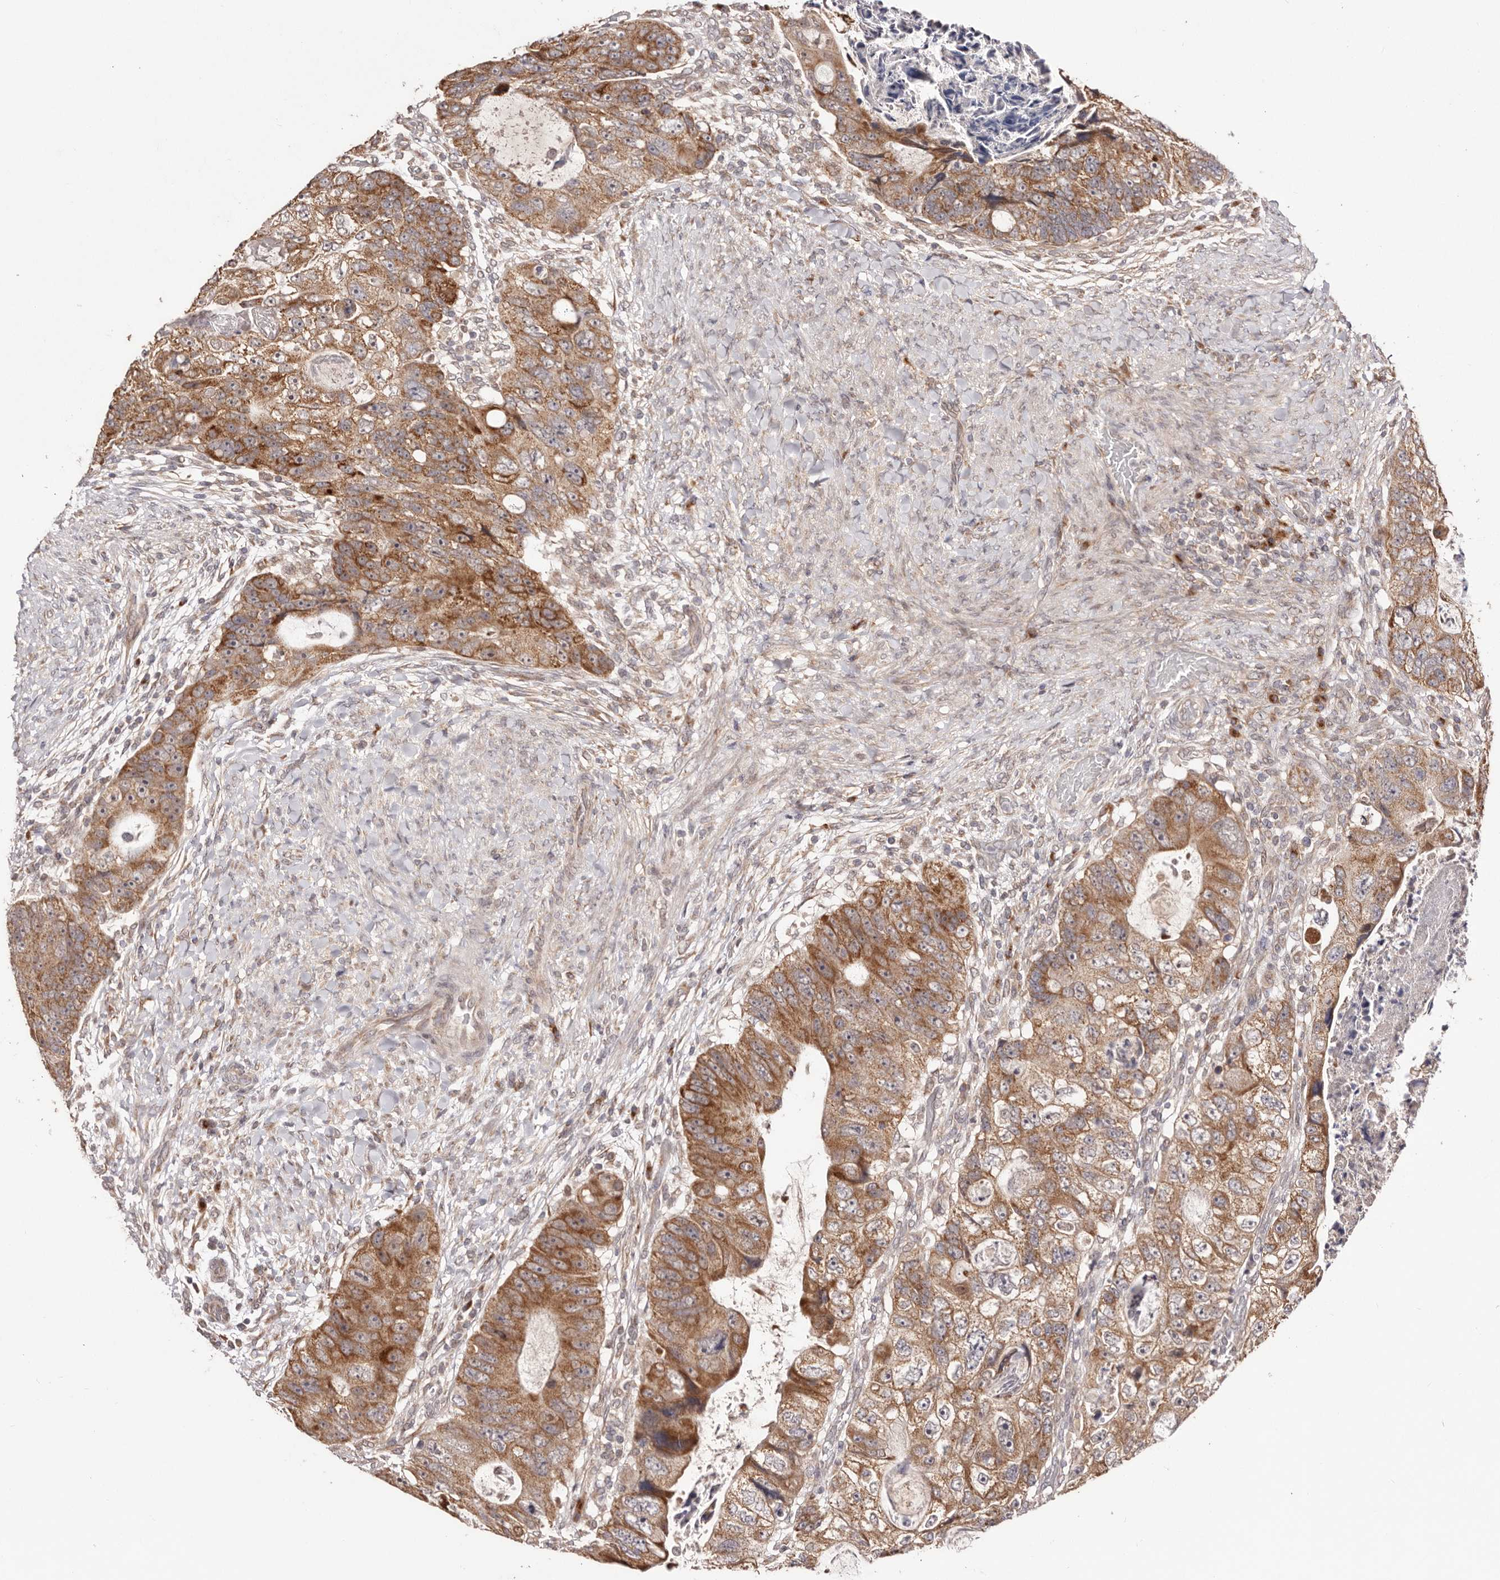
{"staining": {"intensity": "moderate", "quantity": ">75%", "location": "cytoplasmic/membranous"}, "tissue": "colorectal cancer", "cell_type": "Tumor cells", "image_type": "cancer", "snomed": [{"axis": "morphology", "description": "Adenocarcinoma, NOS"}, {"axis": "topography", "description": "Rectum"}], "caption": "Immunohistochemistry (IHC) (DAB (3,3'-diaminobenzidine)) staining of human colorectal cancer (adenocarcinoma) exhibits moderate cytoplasmic/membranous protein positivity in about >75% of tumor cells.", "gene": "EGR3", "patient": {"sex": "male", "age": 59}}